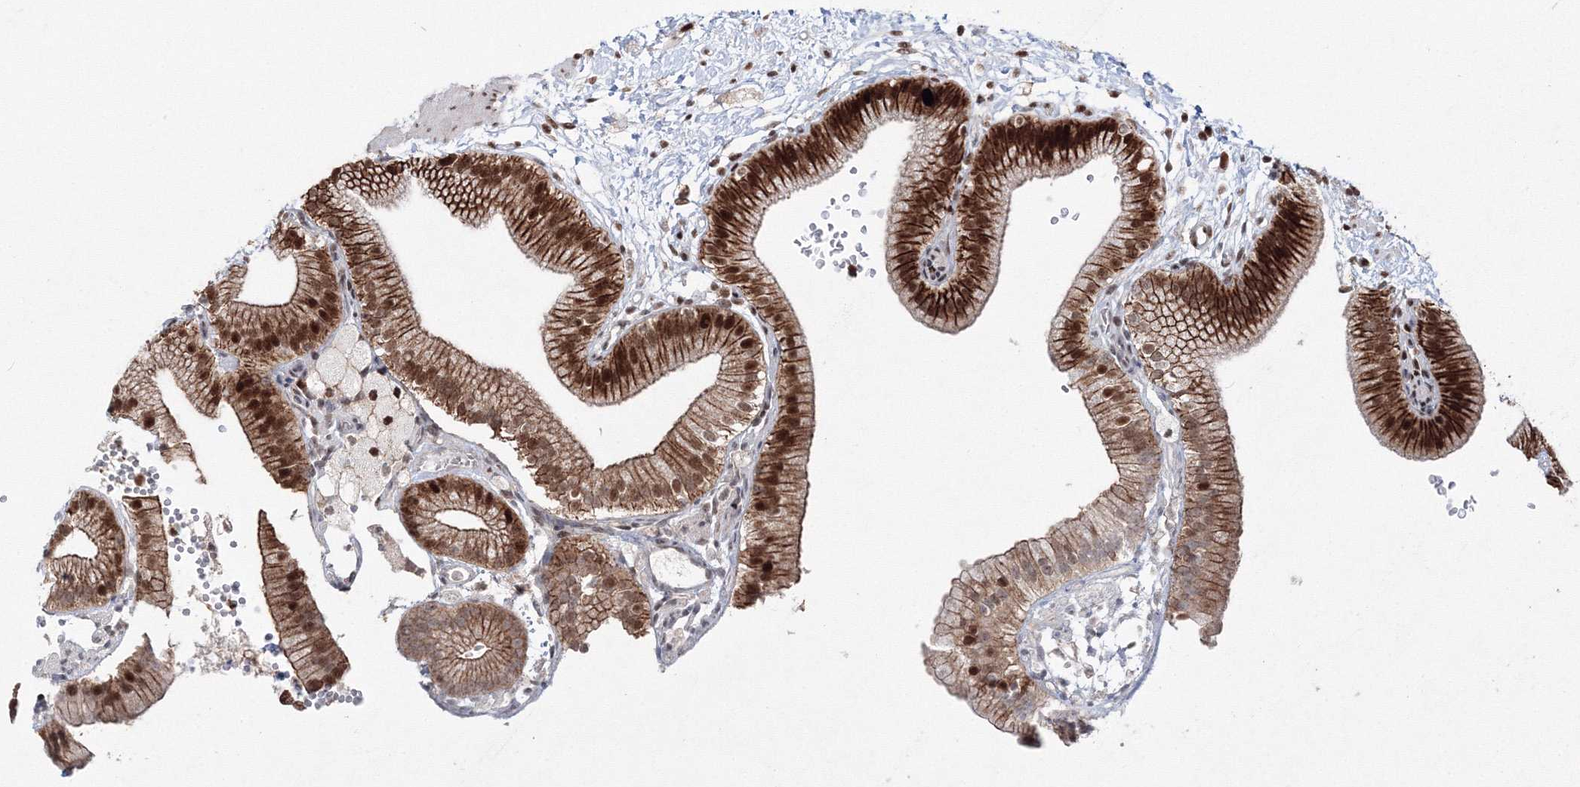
{"staining": {"intensity": "strong", "quantity": ">75%", "location": "cytoplasmic/membranous,nuclear"}, "tissue": "gallbladder", "cell_type": "Glandular cells", "image_type": "normal", "snomed": [{"axis": "morphology", "description": "Normal tissue, NOS"}, {"axis": "topography", "description": "Gallbladder"}], "caption": "The photomicrograph reveals immunohistochemical staining of normal gallbladder. There is strong cytoplasmic/membranous,nuclear staining is present in approximately >75% of glandular cells. (brown staining indicates protein expression, while blue staining denotes nuclei).", "gene": "LIG1", "patient": {"sex": "male", "age": 55}}